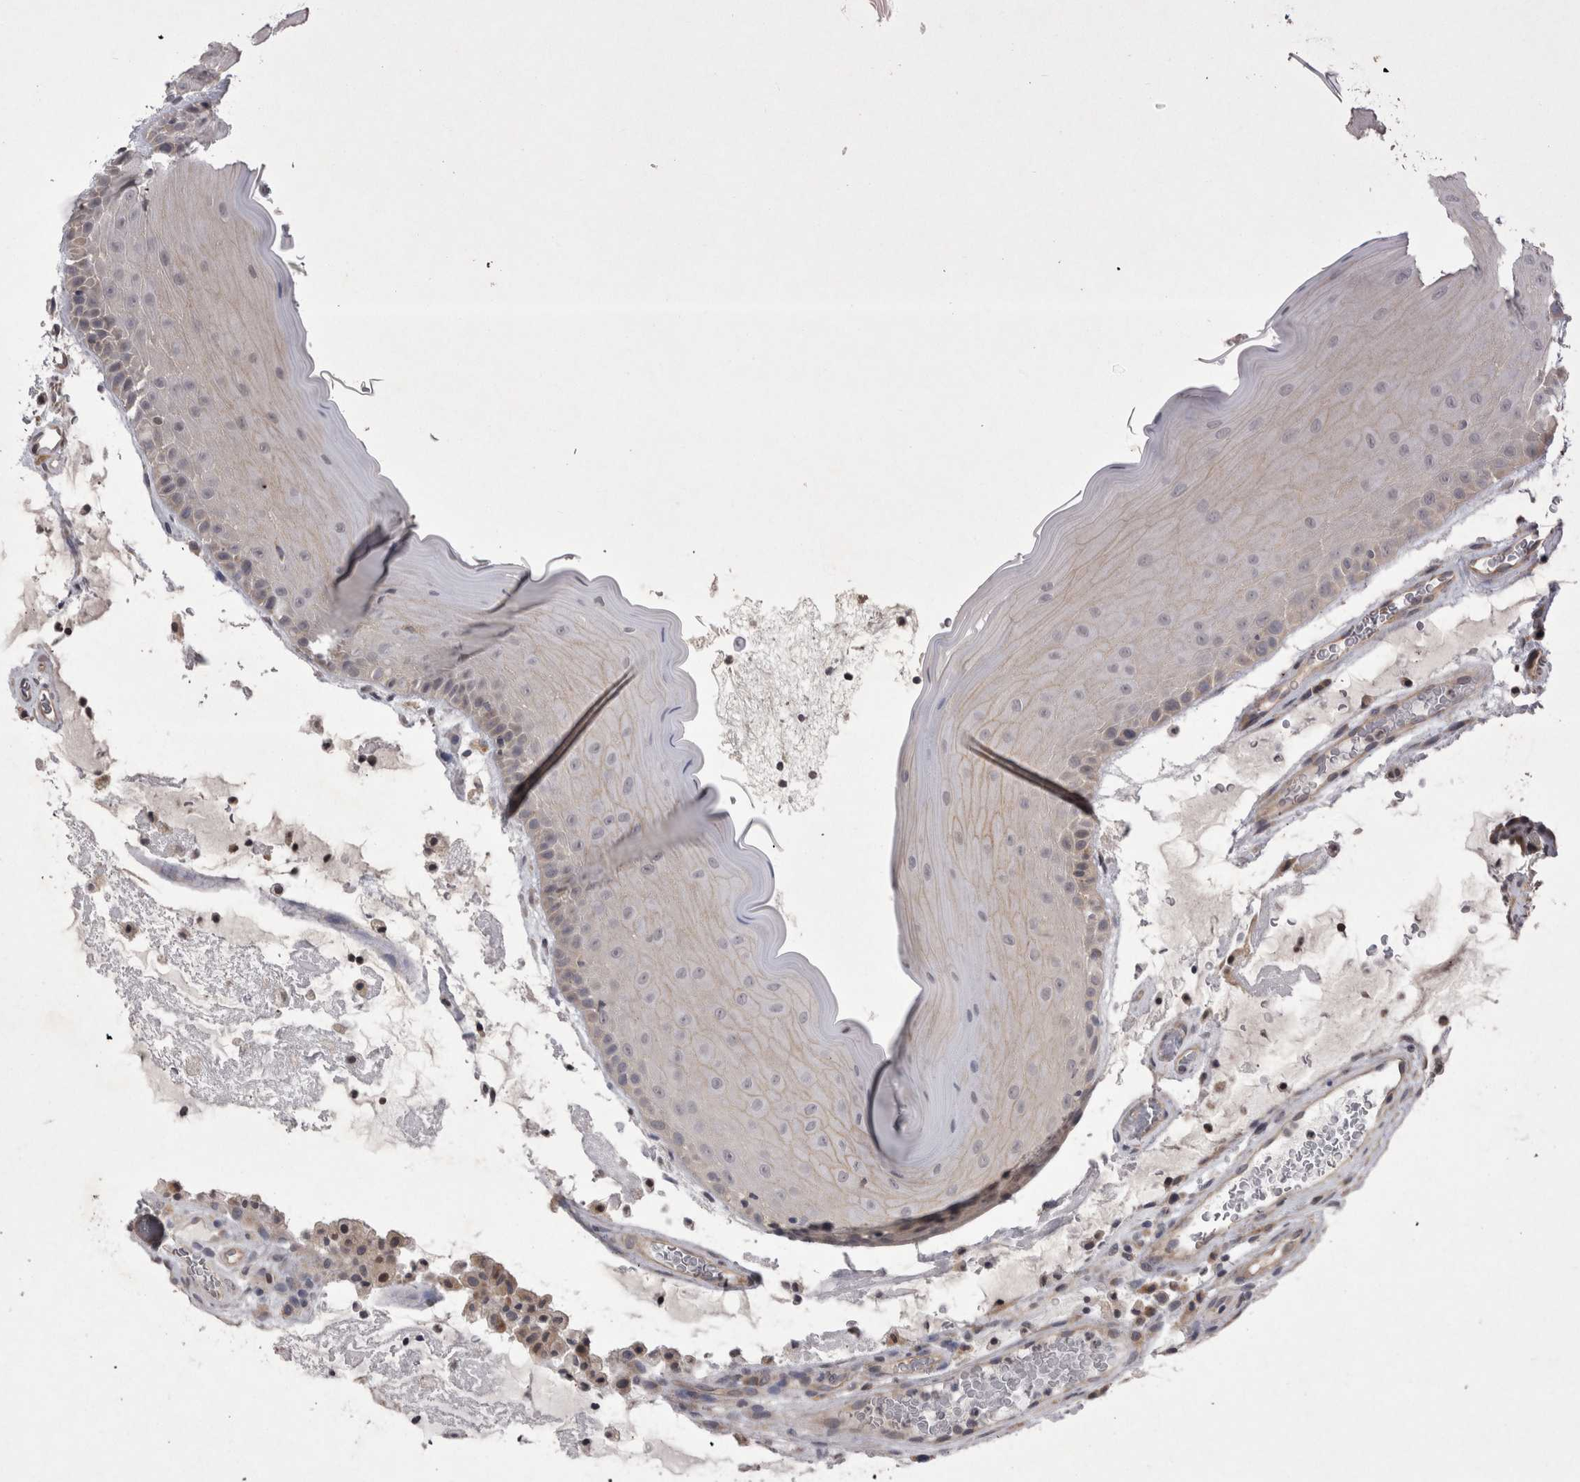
{"staining": {"intensity": "negative", "quantity": "none", "location": "none"}, "tissue": "oral mucosa", "cell_type": "Squamous epithelial cells", "image_type": "normal", "snomed": [{"axis": "morphology", "description": "Normal tissue, NOS"}, {"axis": "topography", "description": "Oral tissue"}], "caption": "Histopathology image shows no significant protein expression in squamous epithelial cells of unremarkable oral mucosa.", "gene": "CTBS", "patient": {"sex": "male", "age": 13}}